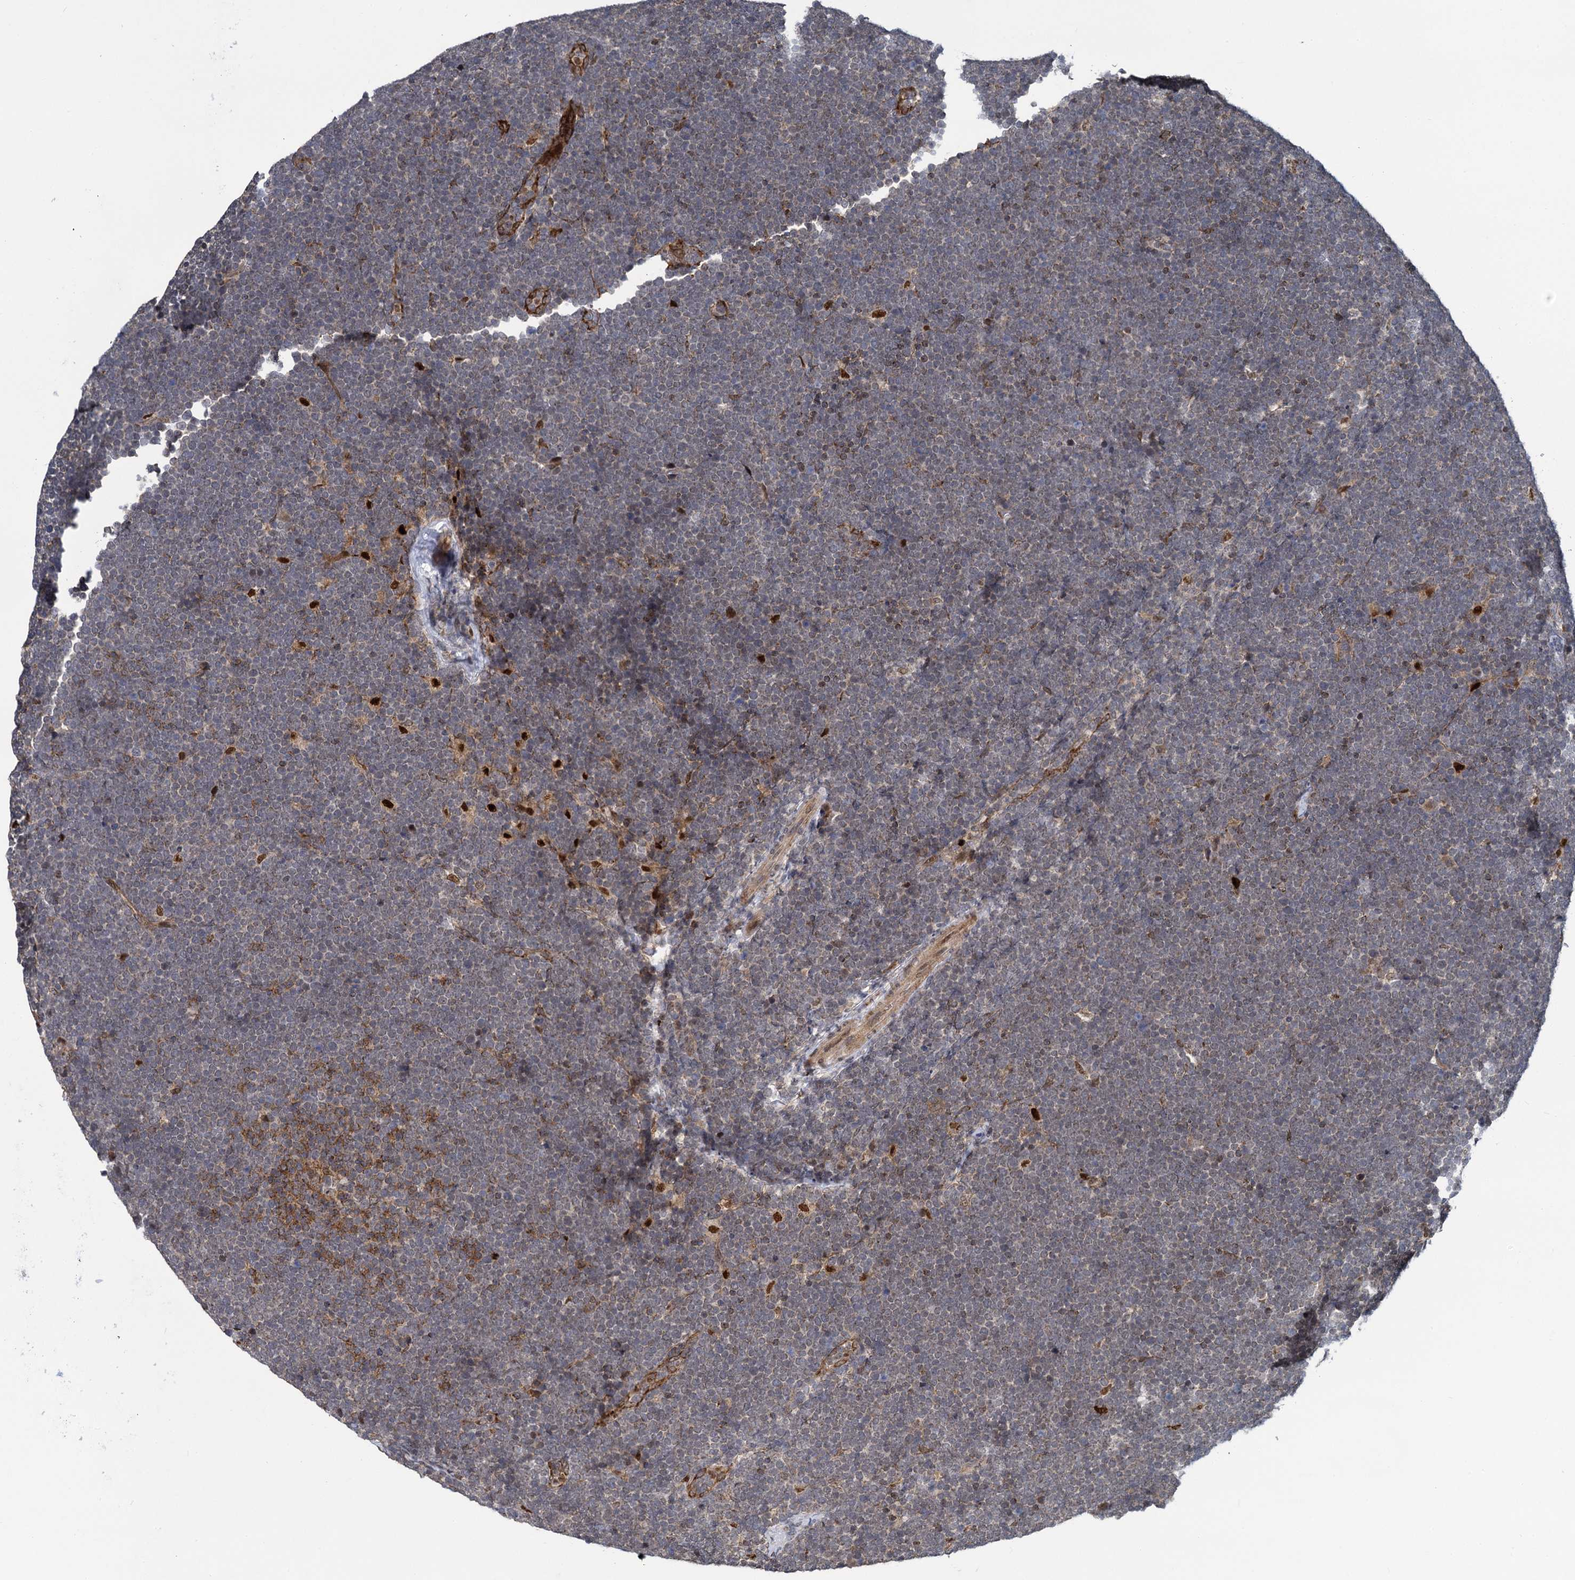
{"staining": {"intensity": "moderate", "quantity": "<25%", "location": "cytoplasmic/membranous"}, "tissue": "lymphoma", "cell_type": "Tumor cells", "image_type": "cancer", "snomed": [{"axis": "morphology", "description": "Malignant lymphoma, non-Hodgkin's type, High grade"}, {"axis": "topography", "description": "Lymph node"}], "caption": "Immunohistochemical staining of human high-grade malignant lymphoma, non-Hodgkin's type demonstrates low levels of moderate cytoplasmic/membranous staining in about <25% of tumor cells.", "gene": "GAL3ST4", "patient": {"sex": "male", "age": 13}}